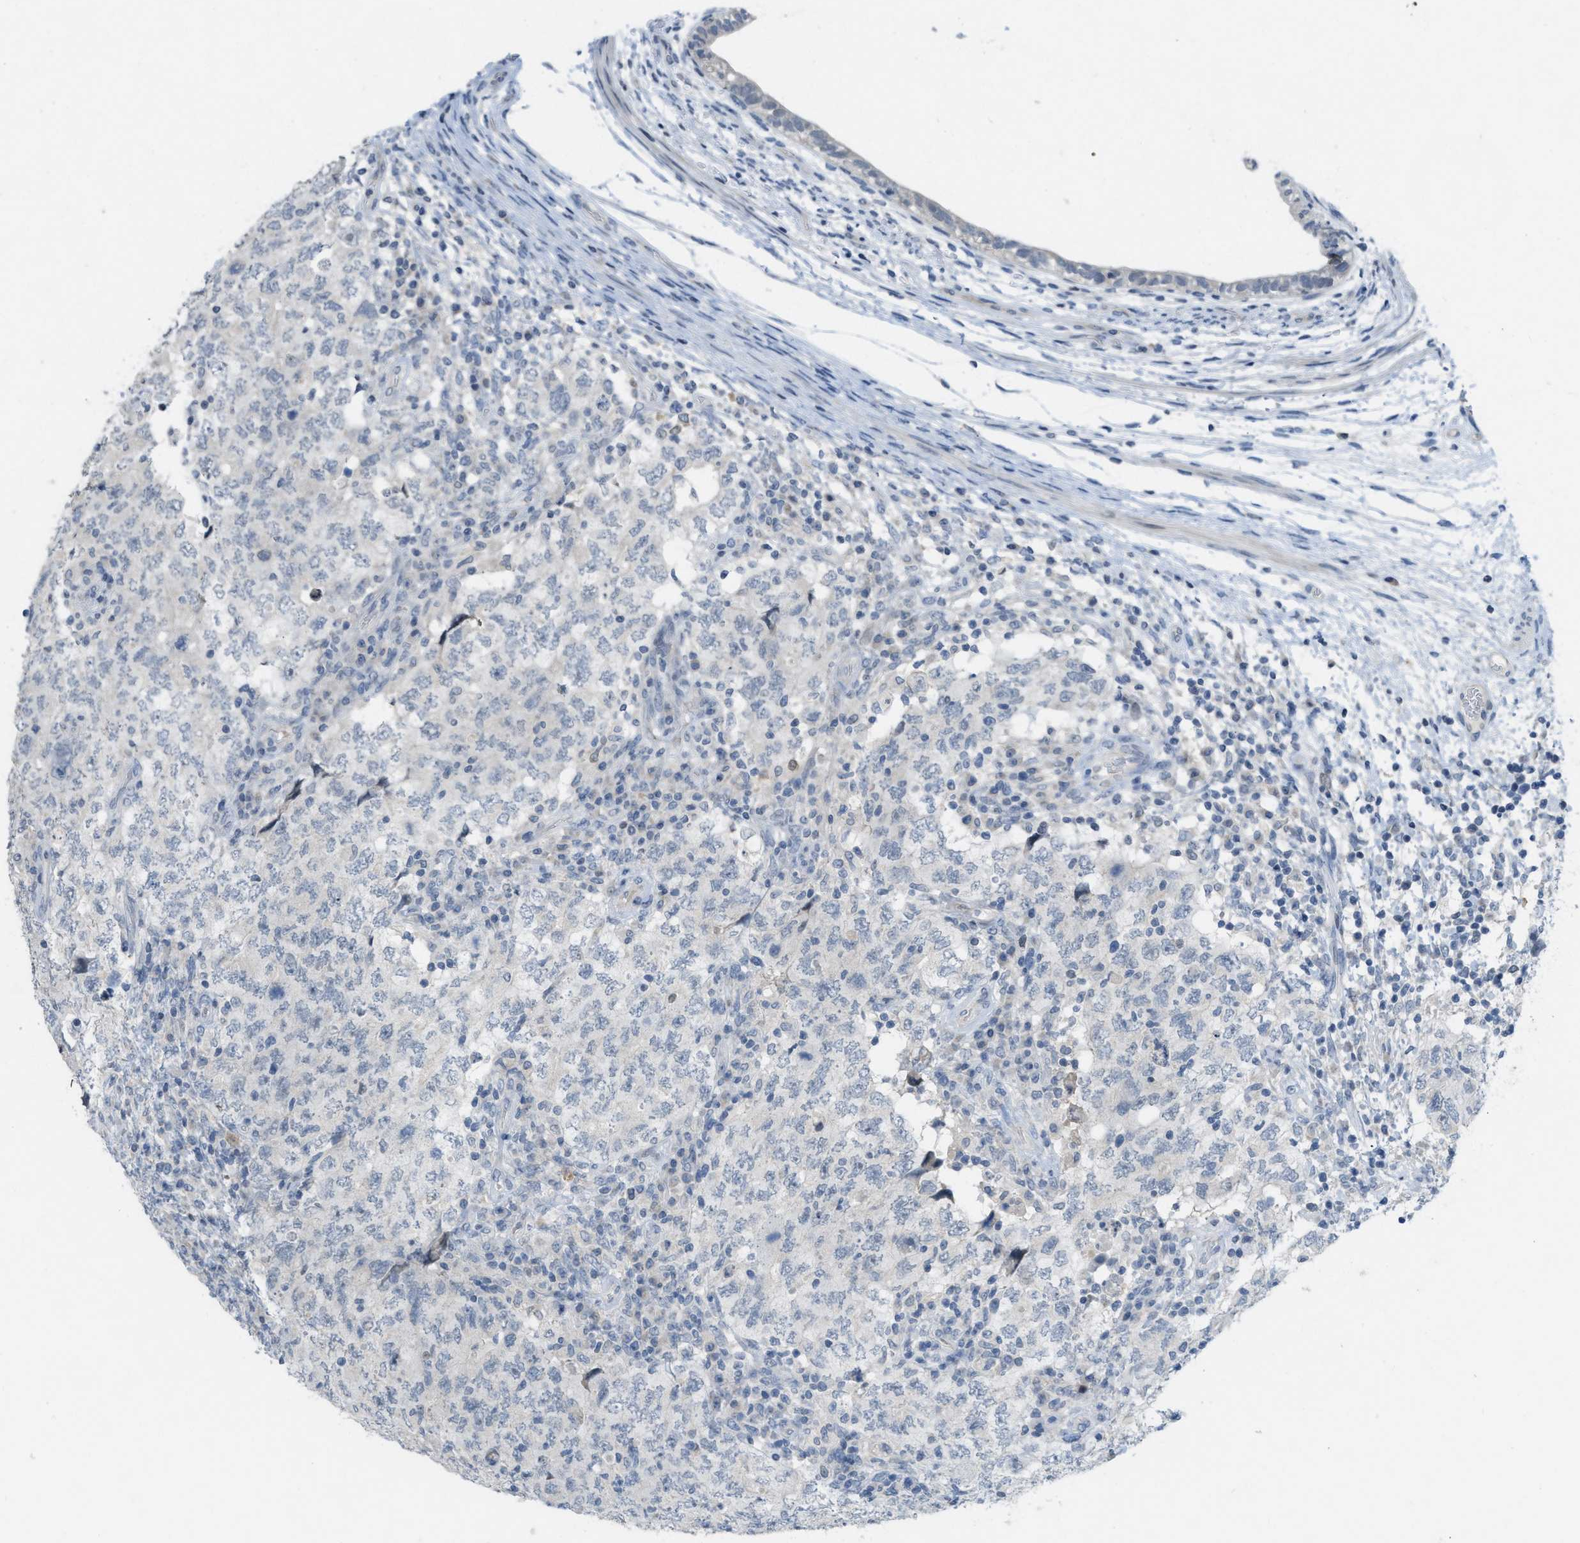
{"staining": {"intensity": "negative", "quantity": "none", "location": "none"}, "tissue": "testis cancer", "cell_type": "Tumor cells", "image_type": "cancer", "snomed": [{"axis": "morphology", "description": "Carcinoma, Embryonal, NOS"}, {"axis": "topography", "description": "Testis"}], "caption": "Immunohistochemistry histopathology image of human testis cancer stained for a protein (brown), which demonstrates no positivity in tumor cells.", "gene": "TXNDC2", "patient": {"sex": "male", "age": 26}}